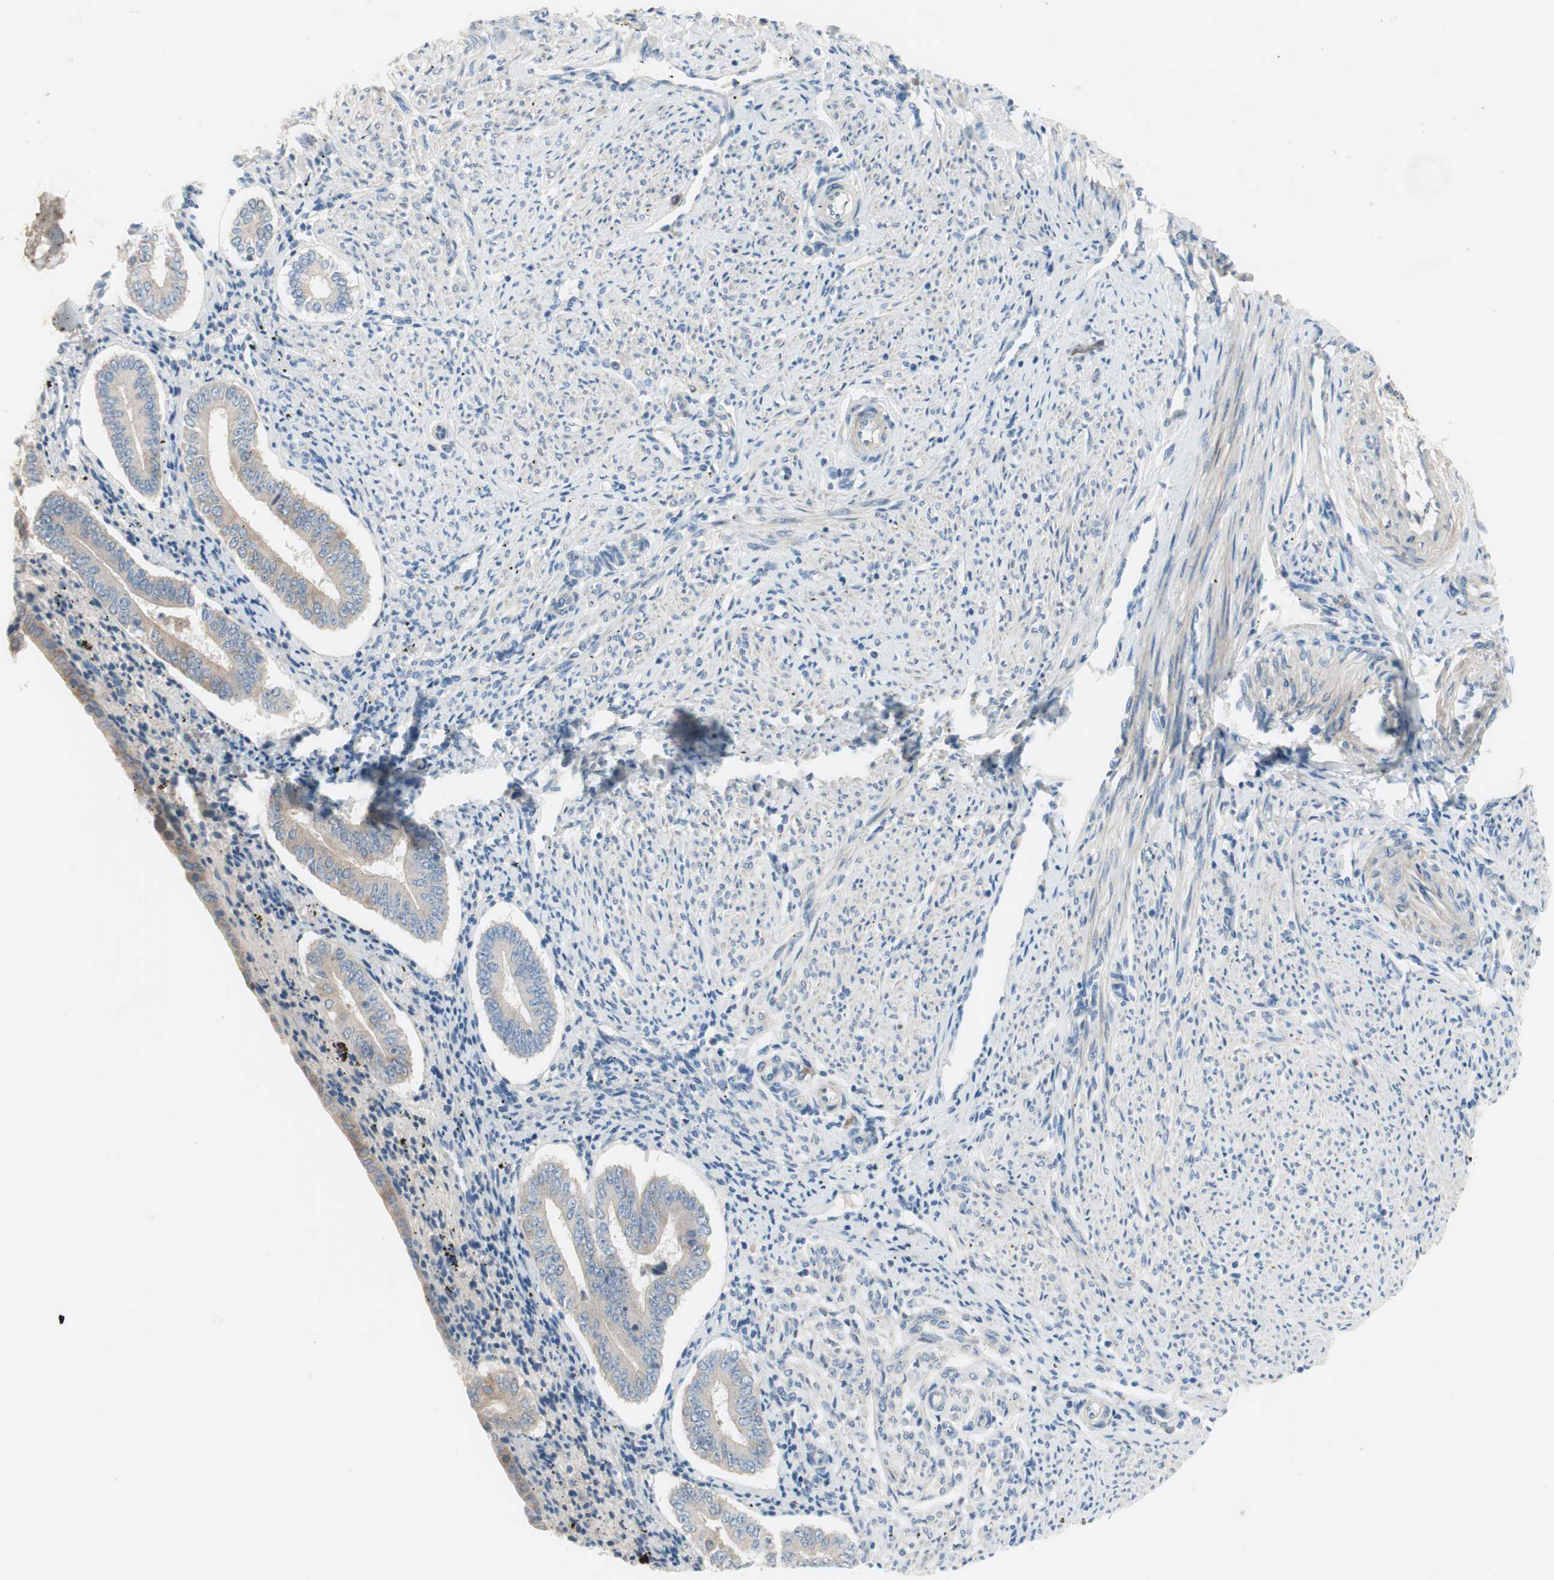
{"staining": {"intensity": "negative", "quantity": "none", "location": "none"}, "tissue": "endometrium", "cell_type": "Cells in endometrial stroma", "image_type": "normal", "snomed": [{"axis": "morphology", "description": "Normal tissue, NOS"}, {"axis": "topography", "description": "Endometrium"}], "caption": "IHC image of unremarkable human endometrium stained for a protein (brown), which exhibits no staining in cells in endometrial stroma. (Brightfield microscopy of DAB (3,3'-diaminobenzidine) immunohistochemistry (IHC) at high magnification).", "gene": "FDFT1", "patient": {"sex": "female", "age": 42}}